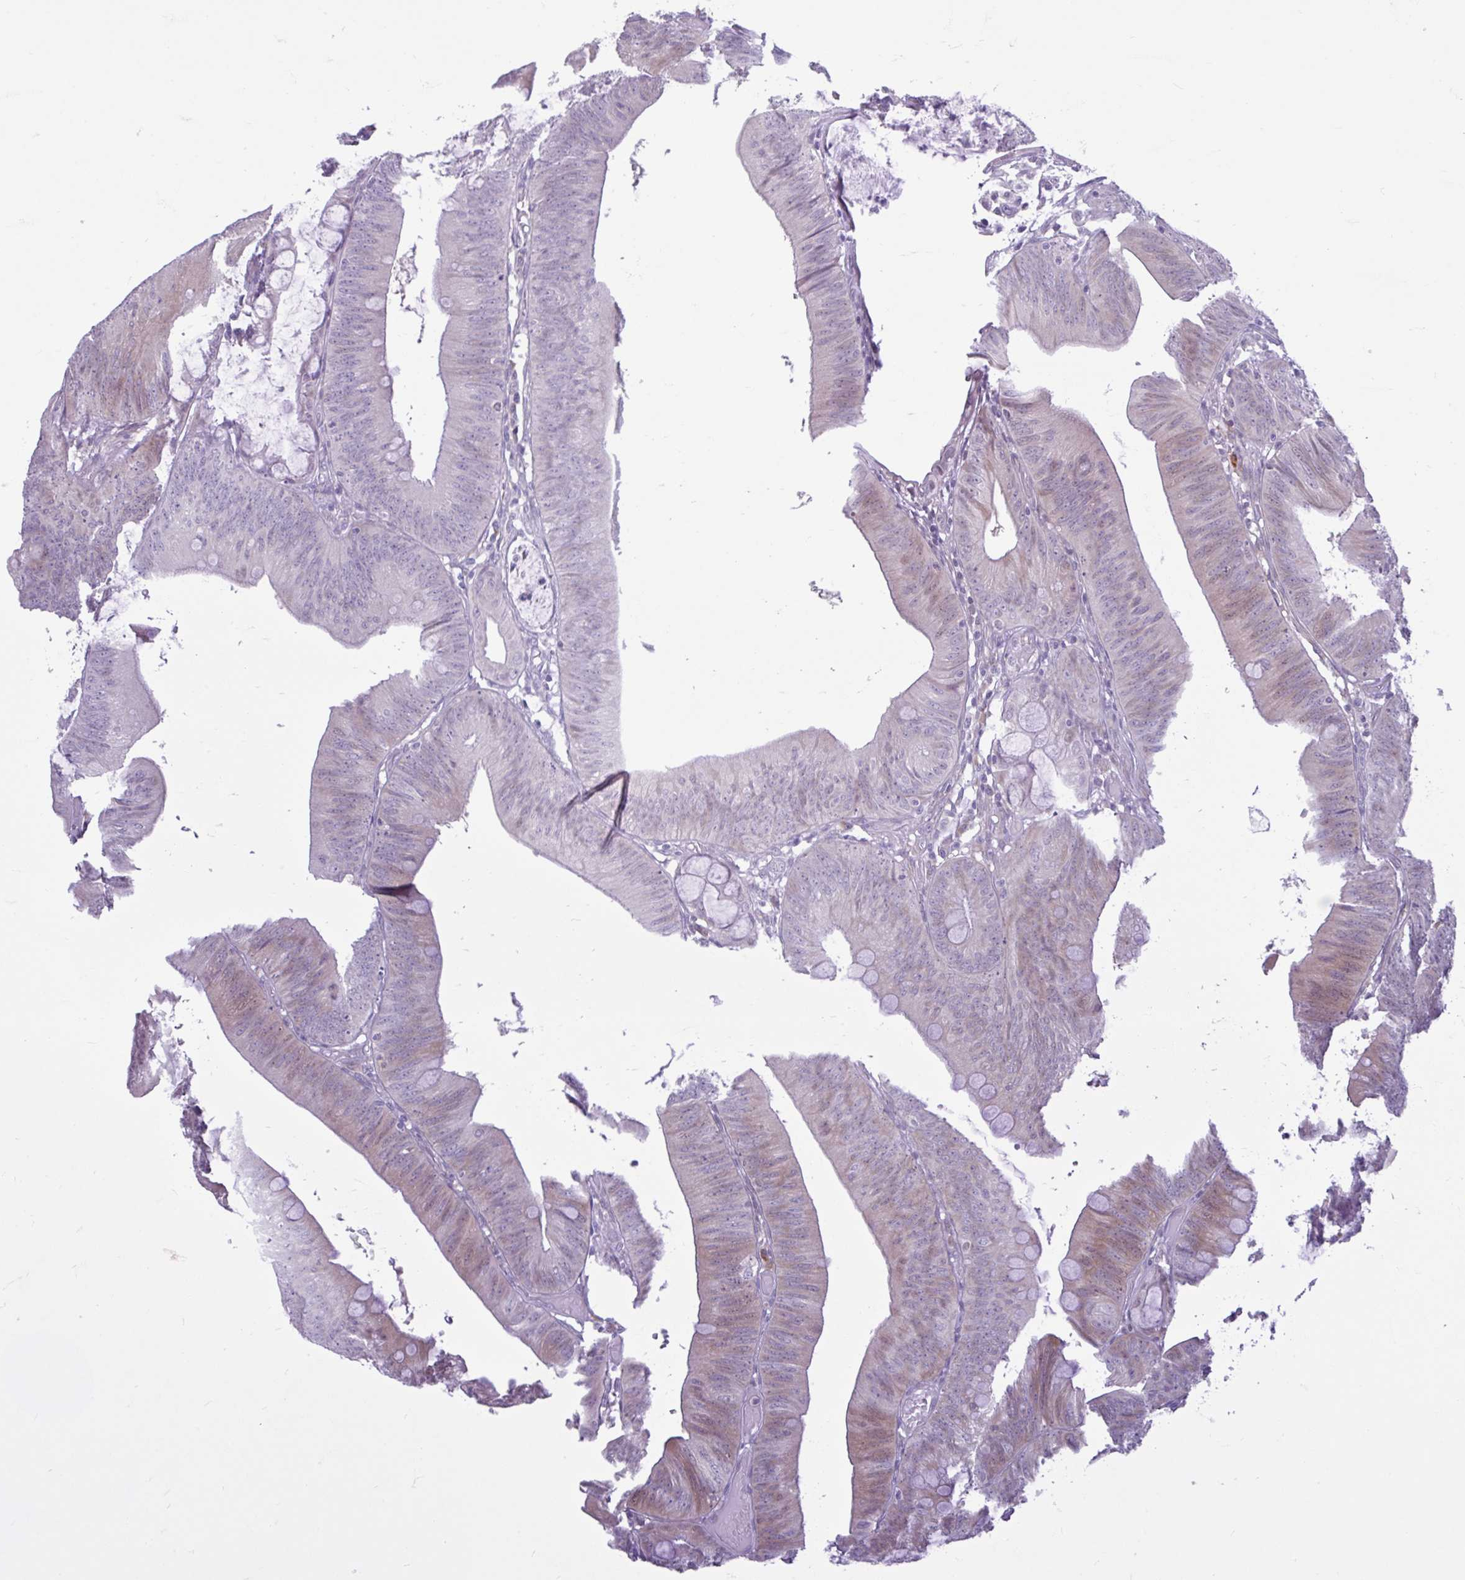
{"staining": {"intensity": "weak", "quantity": "<25%", "location": "cytoplasmic/membranous"}, "tissue": "colorectal cancer", "cell_type": "Tumor cells", "image_type": "cancer", "snomed": [{"axis": "morphology", "description": "Adenocarcinoma, NOS"}, {"axis": "topography", "description": "Colon"}], "caption": "This image is of colorectal cancer (adenocarcinoma) stained with immunohistochemistry (IHC) to label a protein in brown with the nuclei are counter-stained blue. There is no positivity in tumor cells.", "gene": "FAM153A", "patient": {"sex": "male", "age": 84}}